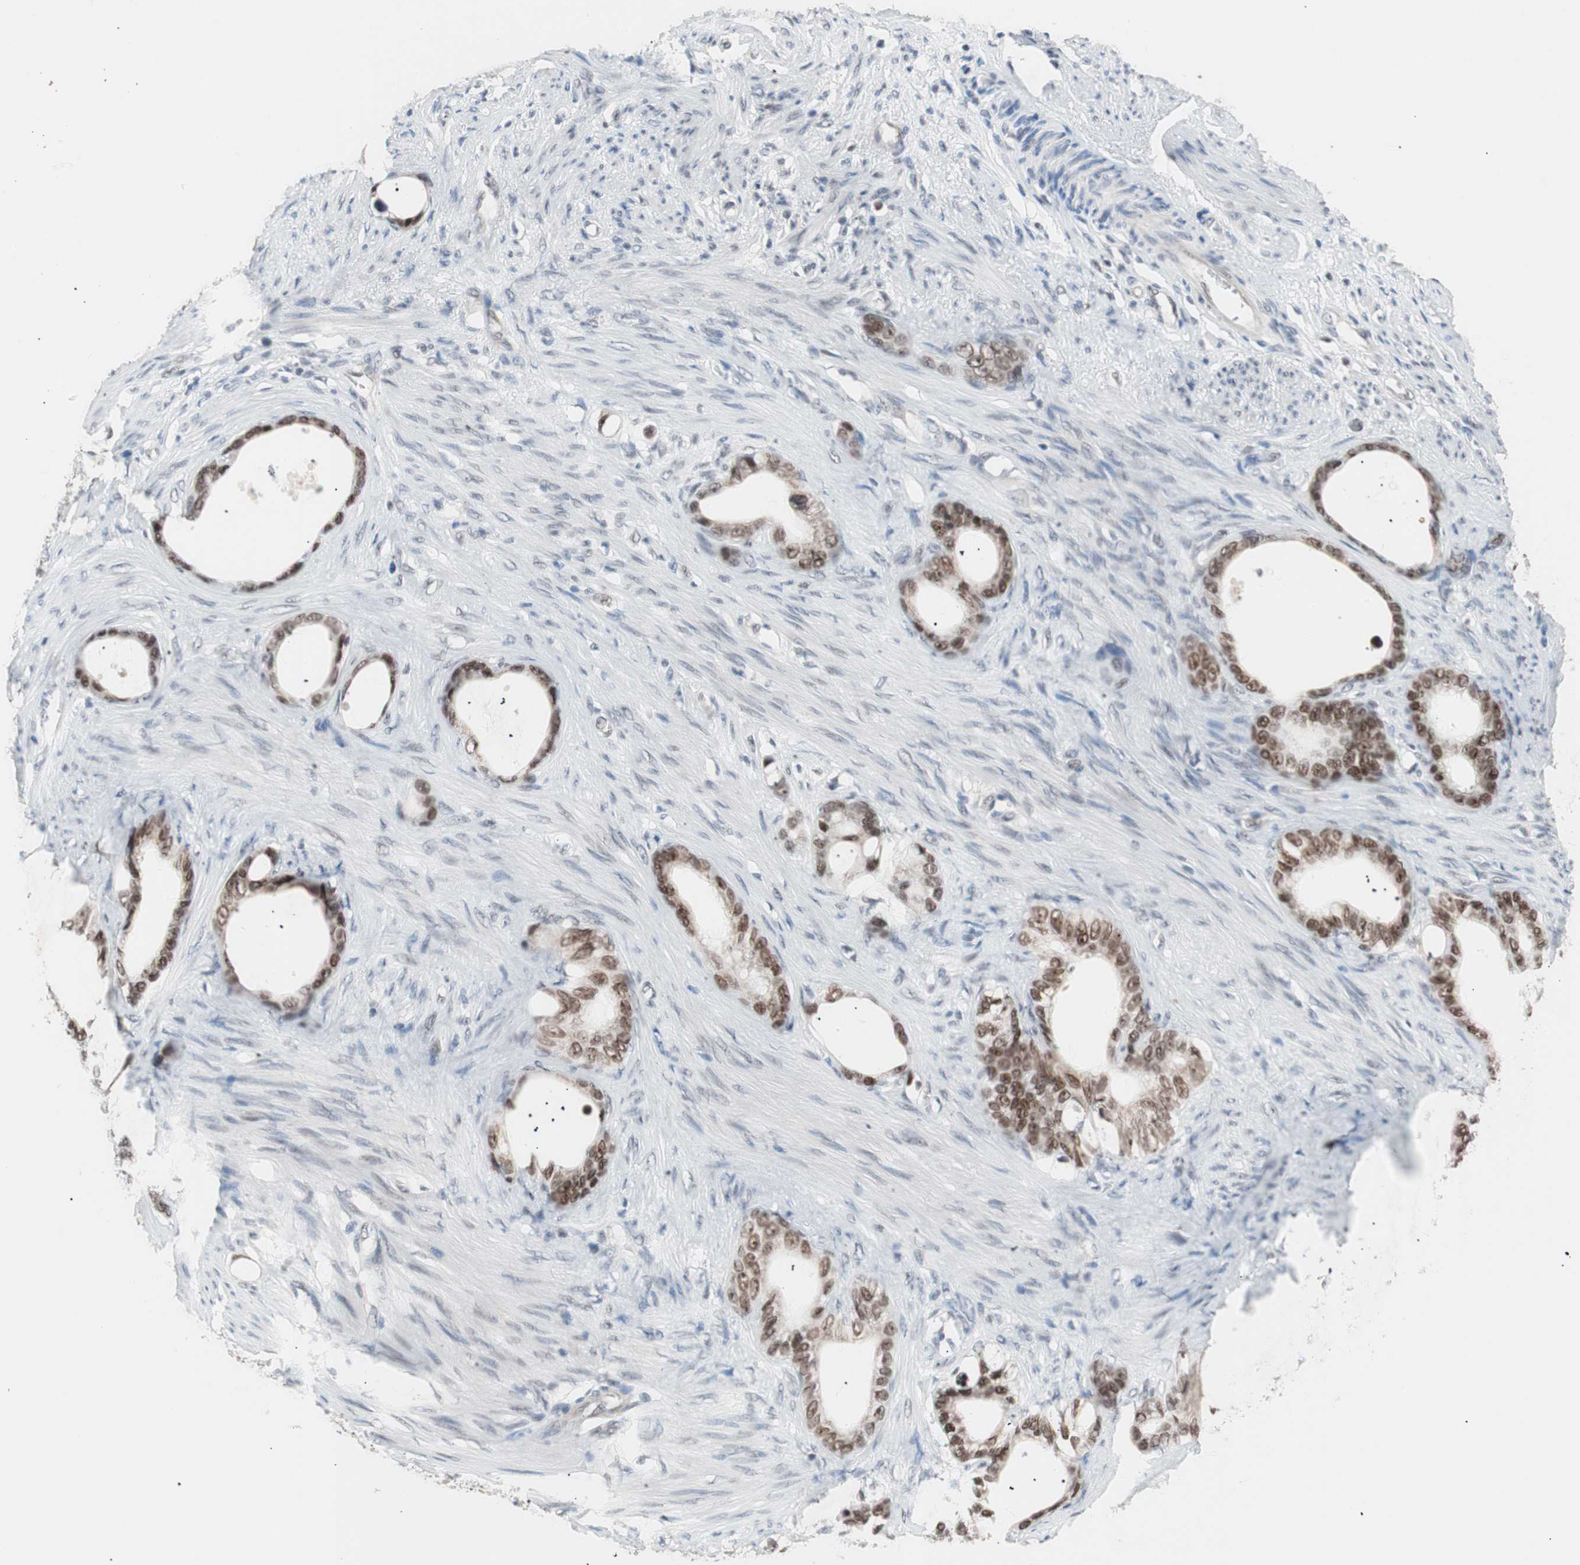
{"staining": {"intensity": "strong", "quantity": ">75%", "location": "nuclear"}, "tissue": "stomach cancer", "cell_type": "Tumor cells", "image_type": "cancer", "snomed": [{"axis": "morphology", "description": "Adenocarcinoma, NOS"}, {"axis": "topography", "description": "Stomach"}], "caption": "DAB (3,3'-diaminobenzidine) immunohistochemical staining of adenocarcinoma (stomach) exhibits strong nuclear protein positivity in approximately >75% of tumor cells.", "gene": "LIG3", "patient": {"sex": "female", "age": 75}}